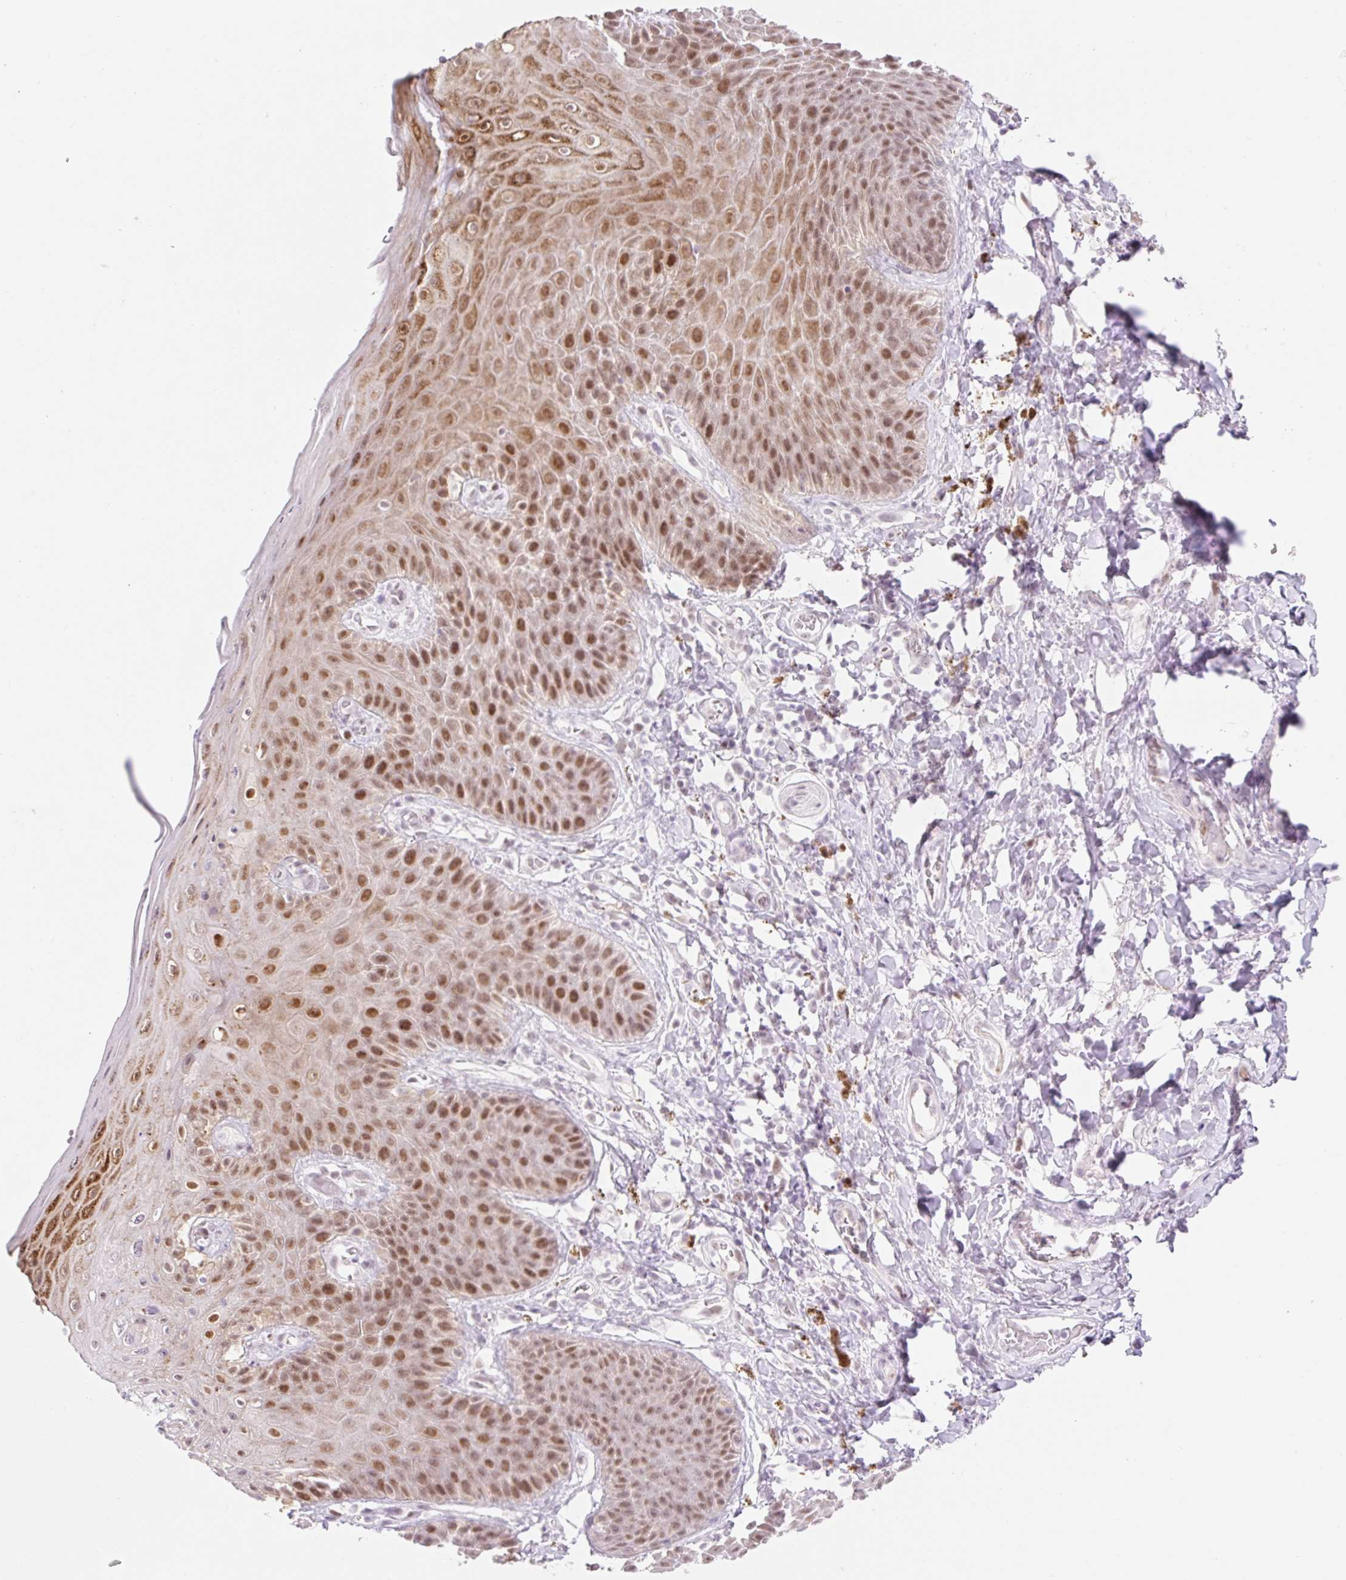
{"staining": {"intensity": "moderate", "quantity": ">75%", "location": "cytoplasmic/membranous,nuclear"}, "tissue": "skin", "cell_type": "Epidermal cells", "image_type": "normal", "snomed": [{"axis": "morphology", "description": "Normal tissue, NOS"}, {"axis": "topography", "description": "Anal"}, {"axis": "topography", "description": "Peripheral nerve tissue"}], "caption": "A high-resolution micrograph shows immunohistochemistry (IHC) staining of unremarkable skin, which demonstrates moderate cytoplasmic/membranous,nuclear positivity in about >75% of epidermal cells.", "gene": "H2BW1", "patient": {"sex": "male", "age": 53}}